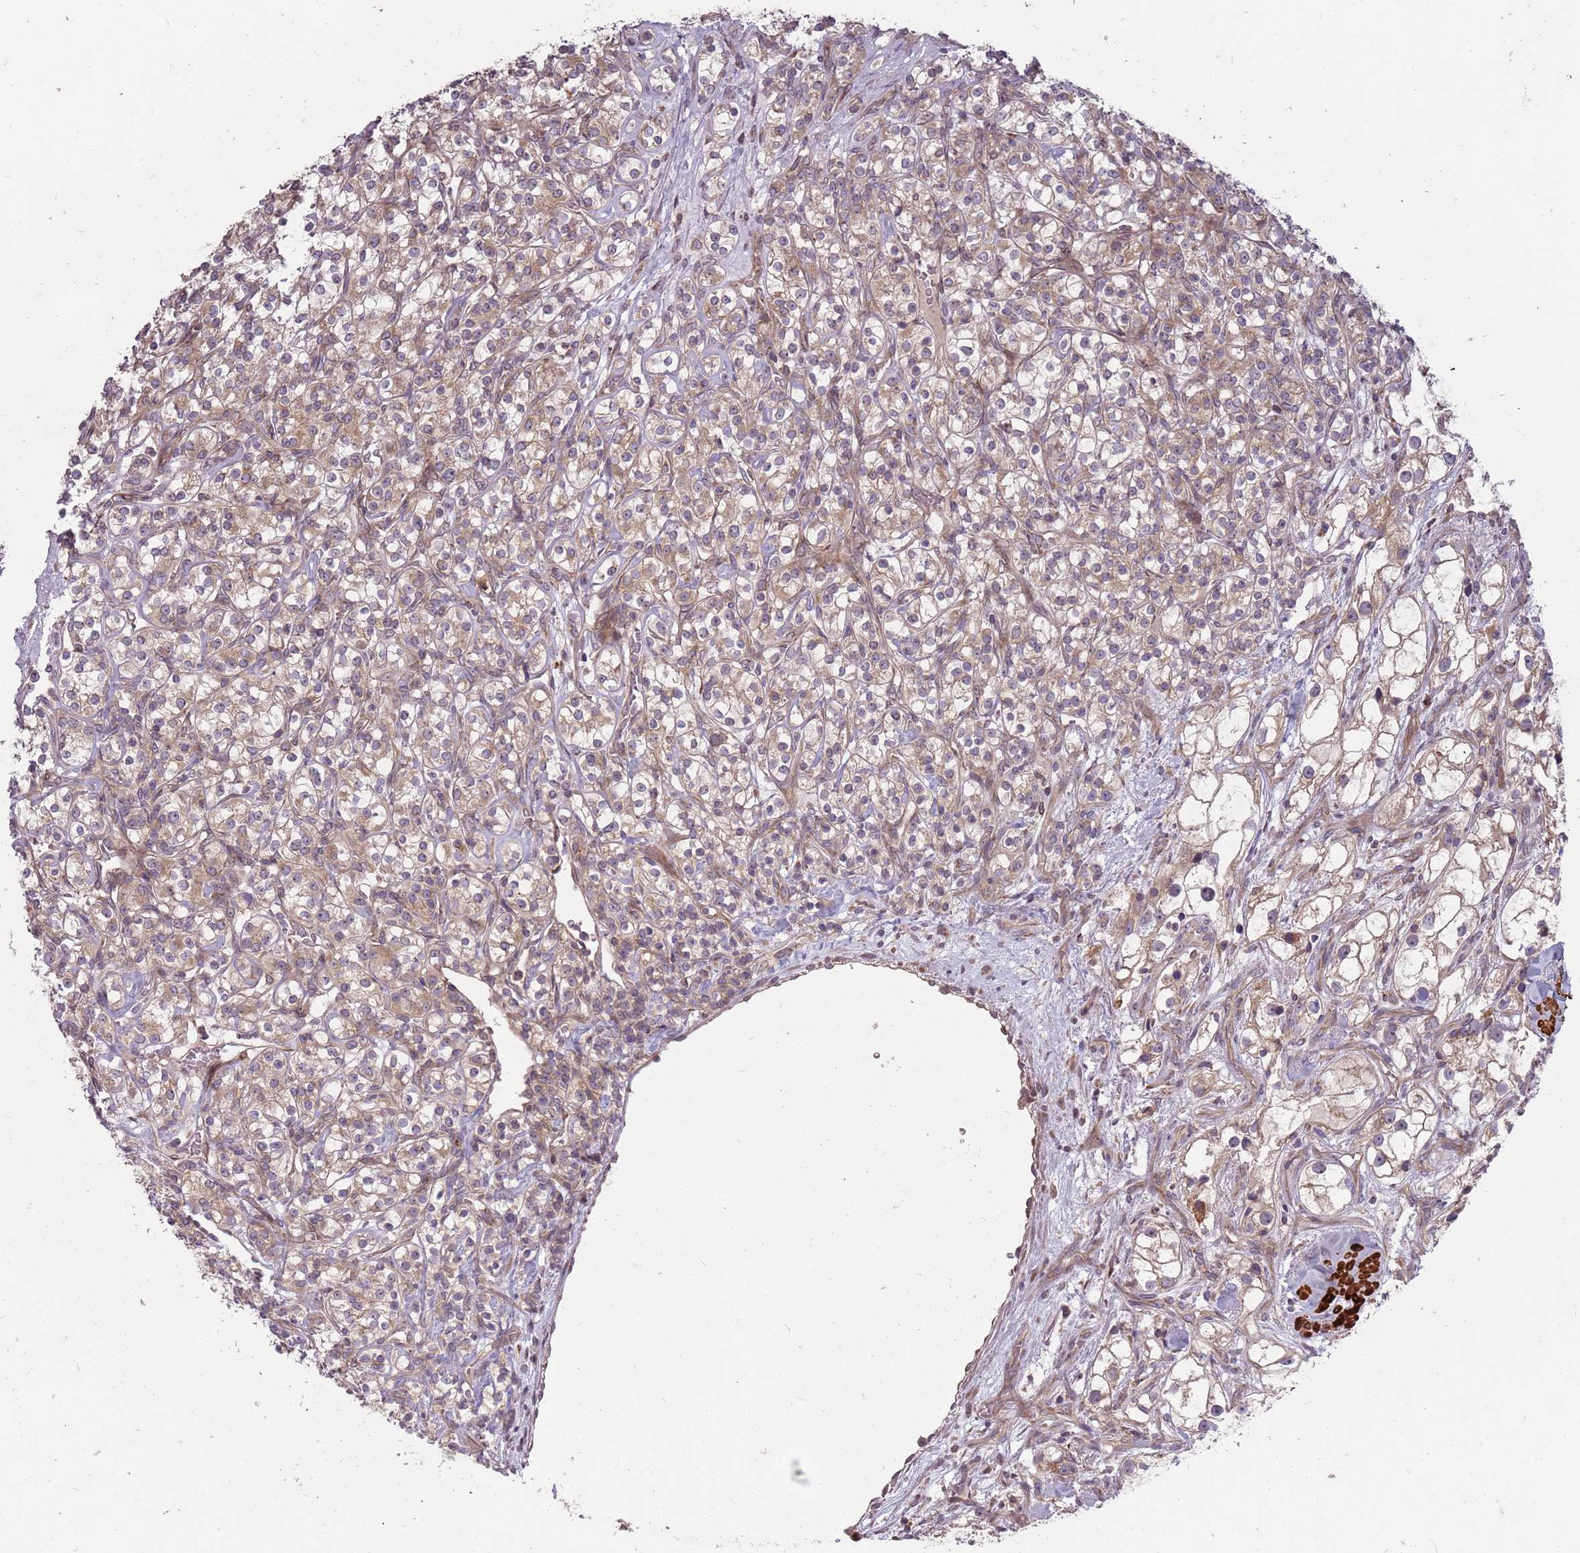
{"staining": {"intensity": "weak", "quantity": ">75%", "location": "cytoplasmic/membranous"}, "tissue": "renal cancer", "cell_type": "Tumor cells", "image_type": "cancer", "snomed": [{"axis": "morphology", "description": "Adenocarcinoma, NOS"}, {"axis": "topography", "description": "Kidney"}], "caption": "Adenocarcinoma (renal) stained for a protein (brown) reveals weak cytoplasmic/membranous positive expression in approximately >75% of tumor cells.", "gene": "PLD6", "patient": {"sex": "male", "age": 77}}